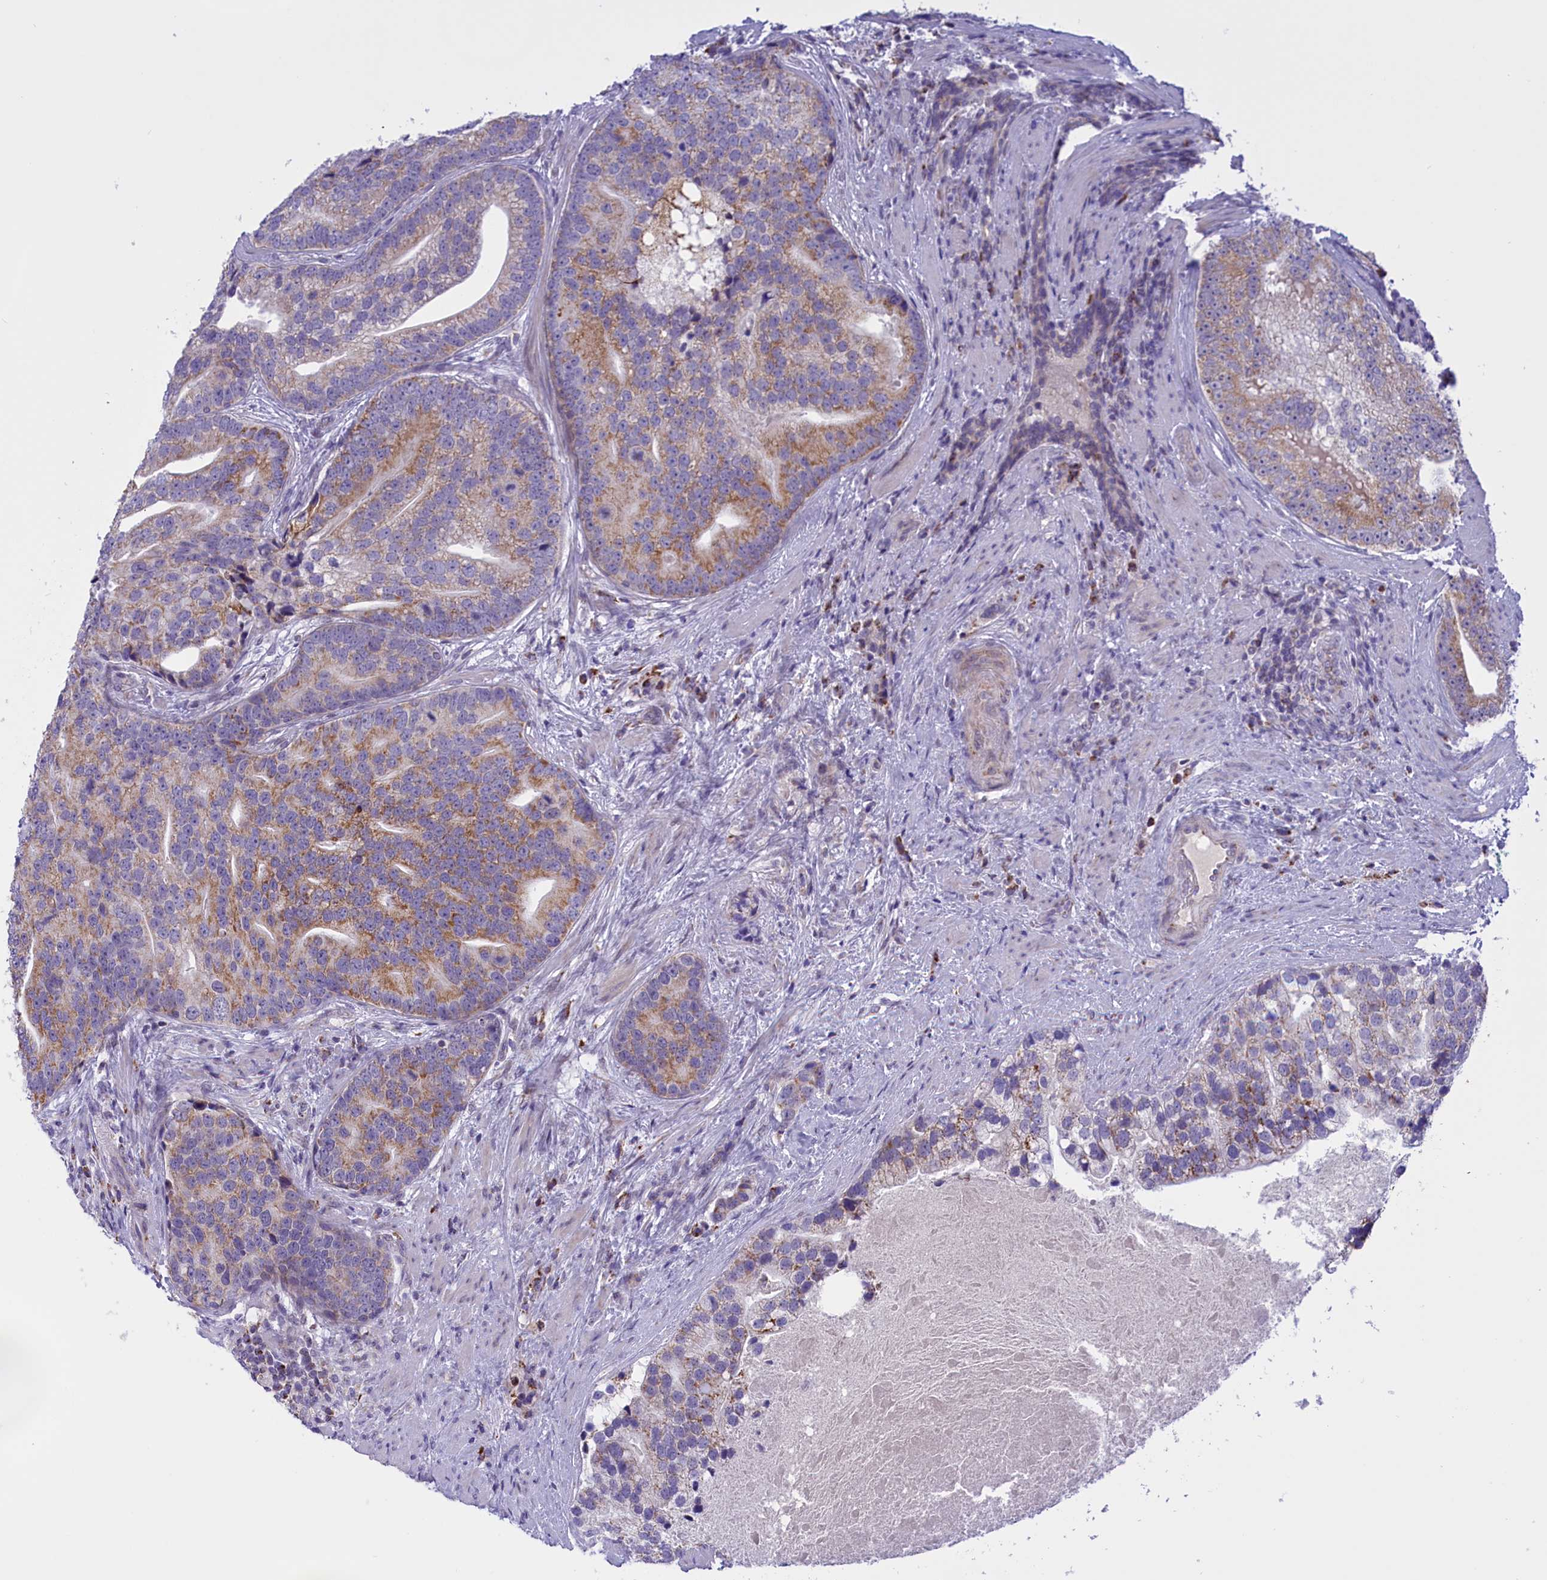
{"staining": {"intensity": "moderate", "quantity": "<25%", "location": "cytoplasmic/membranous"}, "tissue": "prostate cancer", "cell_type": "Tumor cells", "image_type": "cancer", "snomed": [{"axis": "morphology", "description": "Adenocarcinoma, High grade"}, {"axis": "topography", "description": "Prostate"}], "caption": "A low amount of moderate cytoplasmic/membranous expression is identified in about <25% of tumor cells in prostate high-grade adenocarcinoma tissue.", "gene": "FAM149B1", "patient": {"sex": "male", "age": 62}}